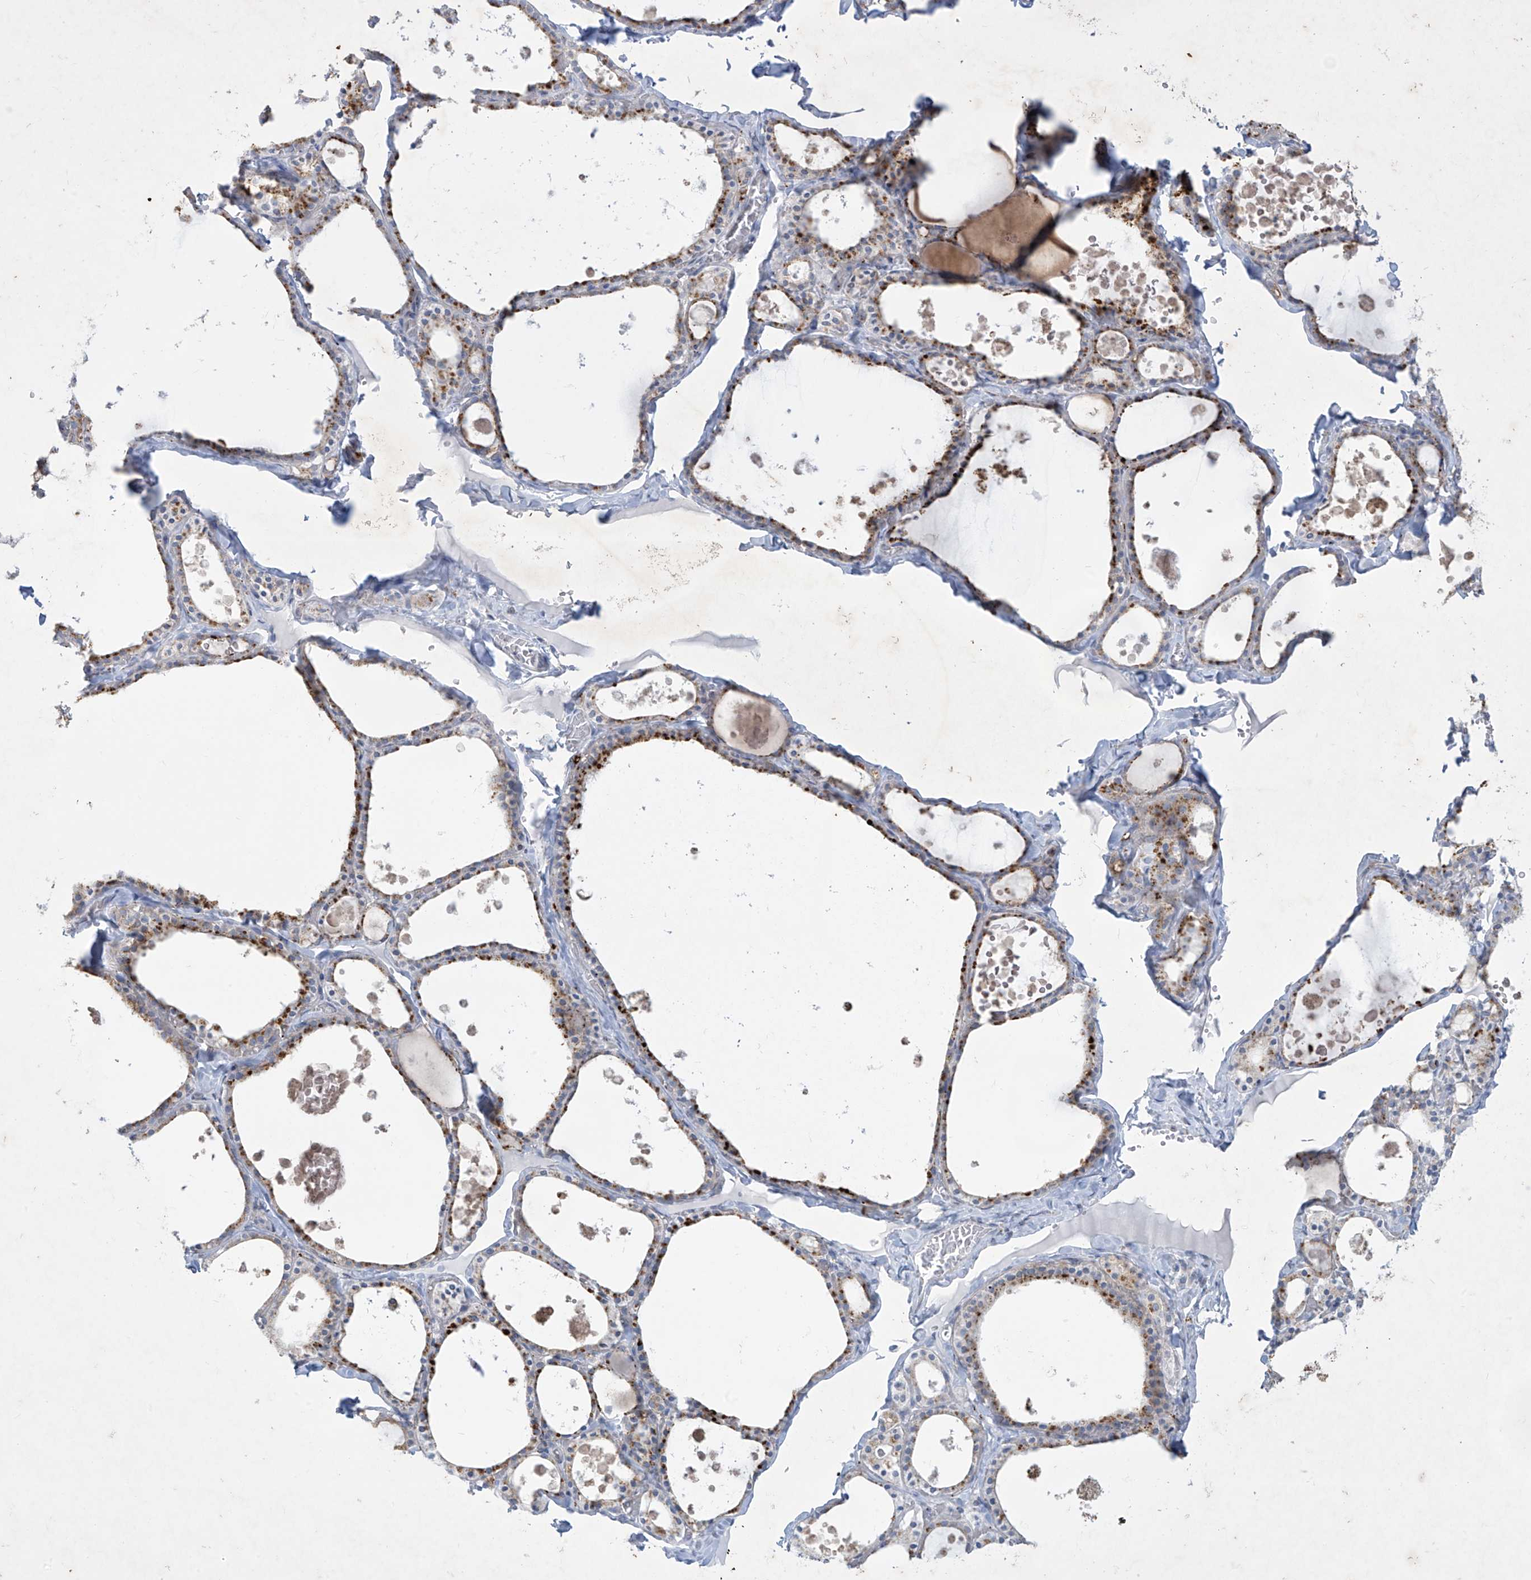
{"staining": {"intensity": "strong", "quantity": ">75%", "location": "cytoplasmic/membranous"}, "tissue": "thyroid gland", "cell_type": "Glandular cells", "image_type": "normal", "snomed": [{"axis": "morphology", "description": "Normal tissue, NOS"}, {"axis": "topography", "description": "Thyroid gland"}], "caption": "Brown immunohistochemical staining in unremarkable thyroid gland reveals strong cytoplasmic/membranous expression in approximately >75% of glandular cells. (Stains: DAB in brown, nuclei in blue, Microscopy: brightfield microscopy at high magnification).", "gene": "GPR137C", "patient": {"sex": "male", "age": 56}}